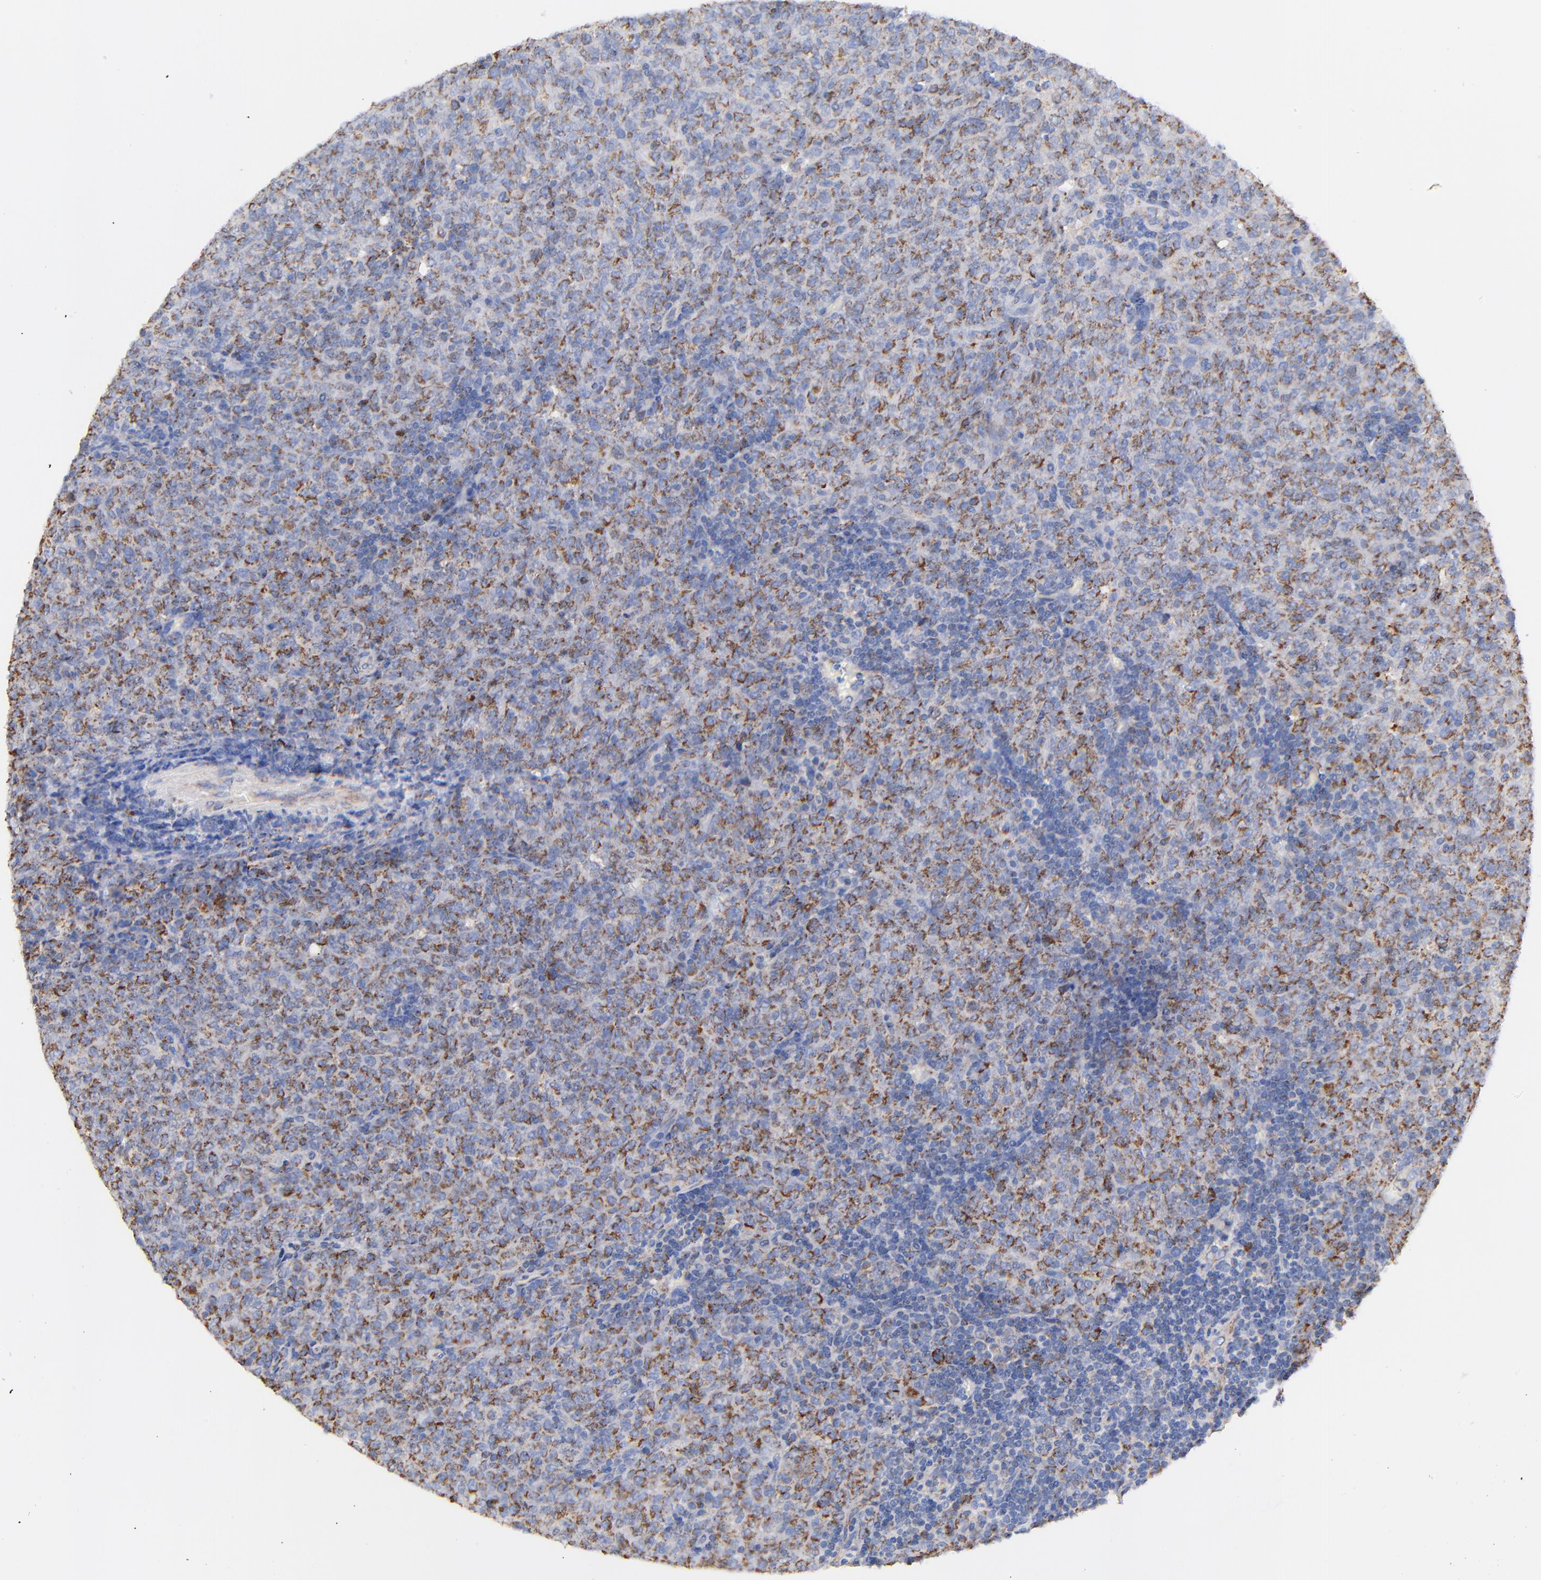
{"staining": {"intensity": "moderate", "quantity": "25%-75%", "location": "cytoplasmic/membranous"}, "tissue": "lymphoma", "cell_type": "Tumor cells", "image_type": "cancer", "snomed": [{"axis": "morphology", "description": "Malignant lymphoma, non-Hodgkin's type, High grade"}, {"axis": "topography", "description": "Tonsil"}], "caption": "Immunohistochemistry micrograph of neoplastic tissue: human lymphoma stained using immunohistochemistry reveals medium levels of moderate protein expression localized specifically in the cytoplasmic/membranous of tumor cells, appearing as a cytoplasmic/membranous brown color.", "gene": "ATP5F1D", "patient": {"sex": "female", "age": 36}}